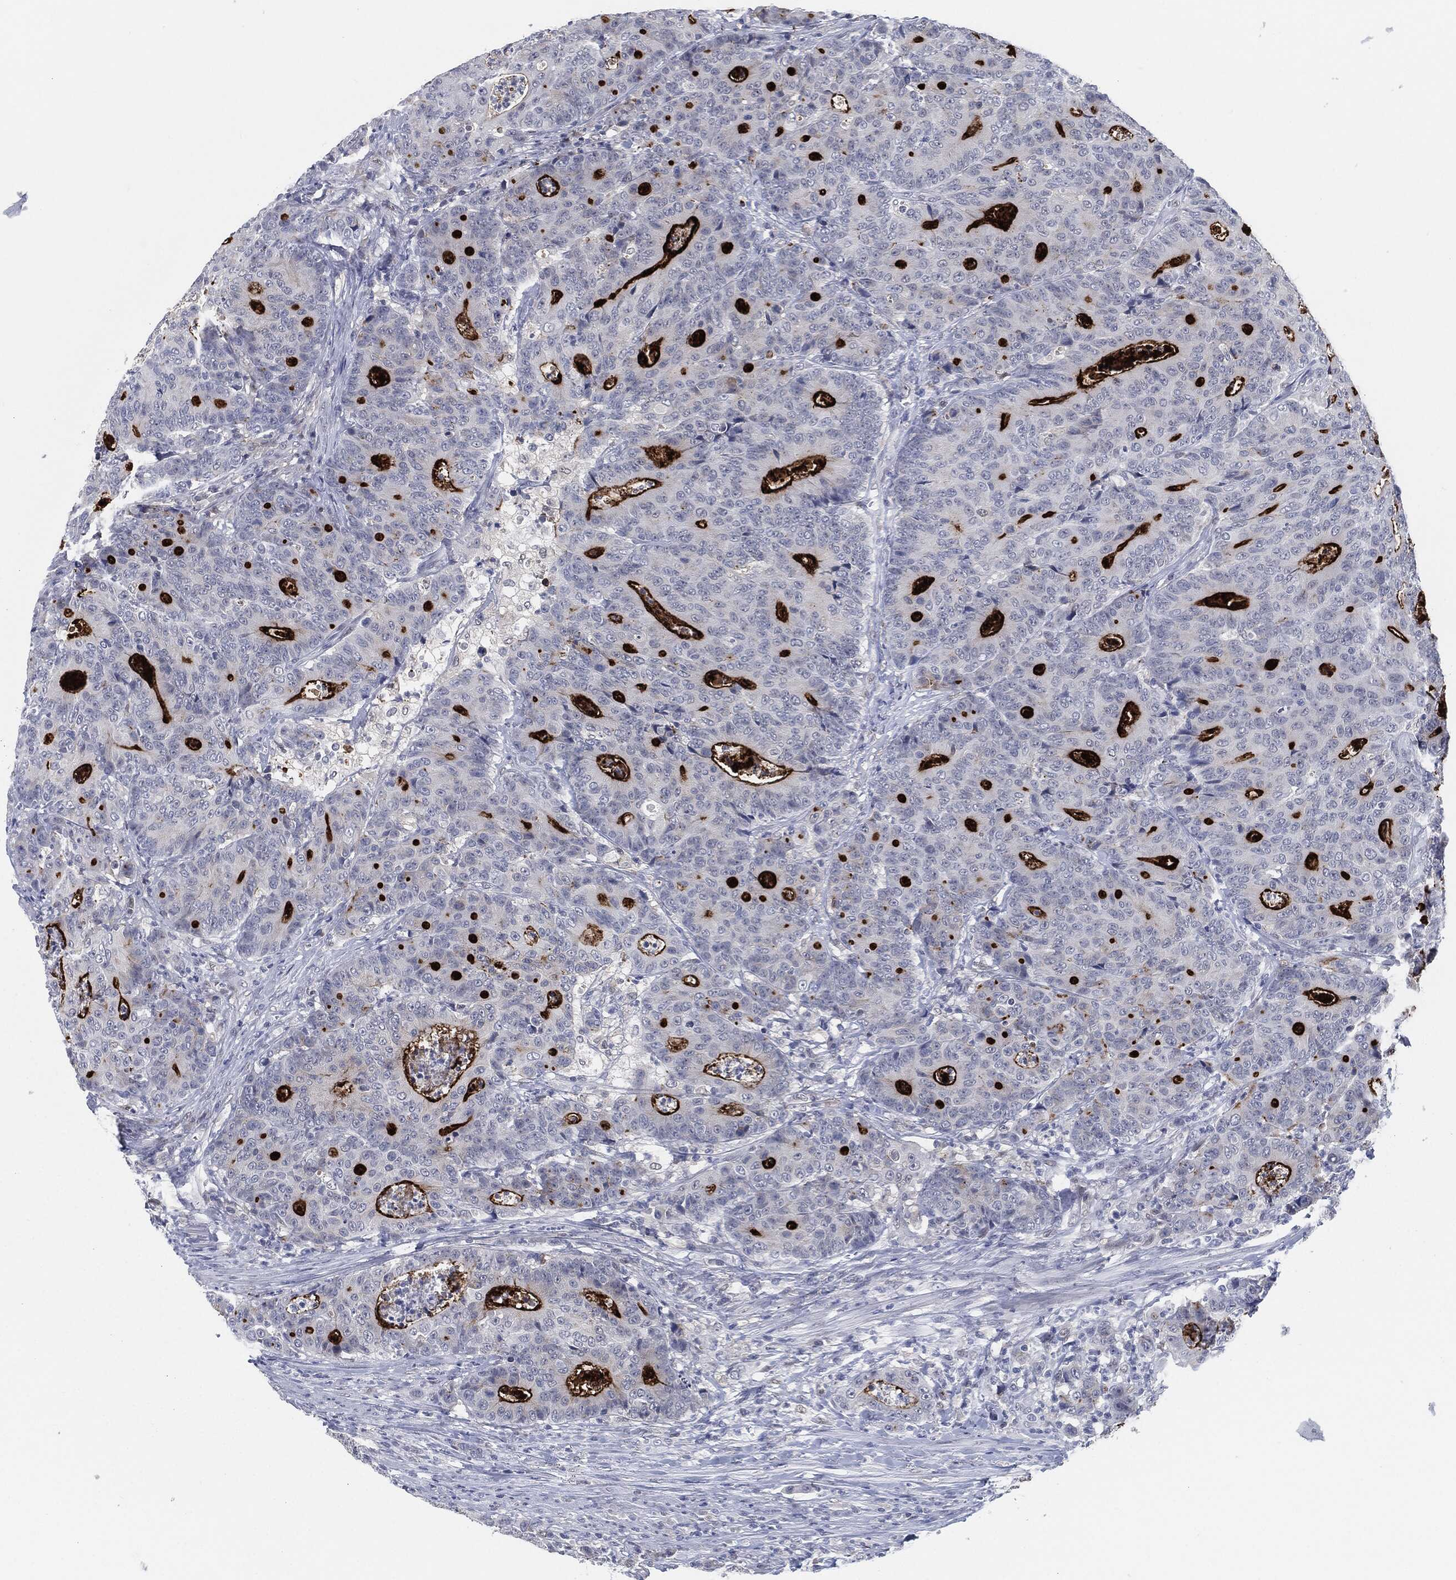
{"staining": {"intensity": "strong", "quantity": "25%-75%", "location": "cytoplasmic/membranous"}, "tissue": "colorectal cancer", "cell_type": "Tumor cells", "image_type": "cancer", "snomed": [{"axis": "morphology", "description": "Adenocarcinoma, NOS"}, {"axis": "topography", "description": "Colon"}], "caption": "This histopathology image reveals IHC staining of human adenocarcinoma (colorectal), with high strong cytoplasmic/membranous staining in approximately 25%-75% of tumor cells.", "gene": "PROM1", "patient": {"sex": "male", "age": 70}}